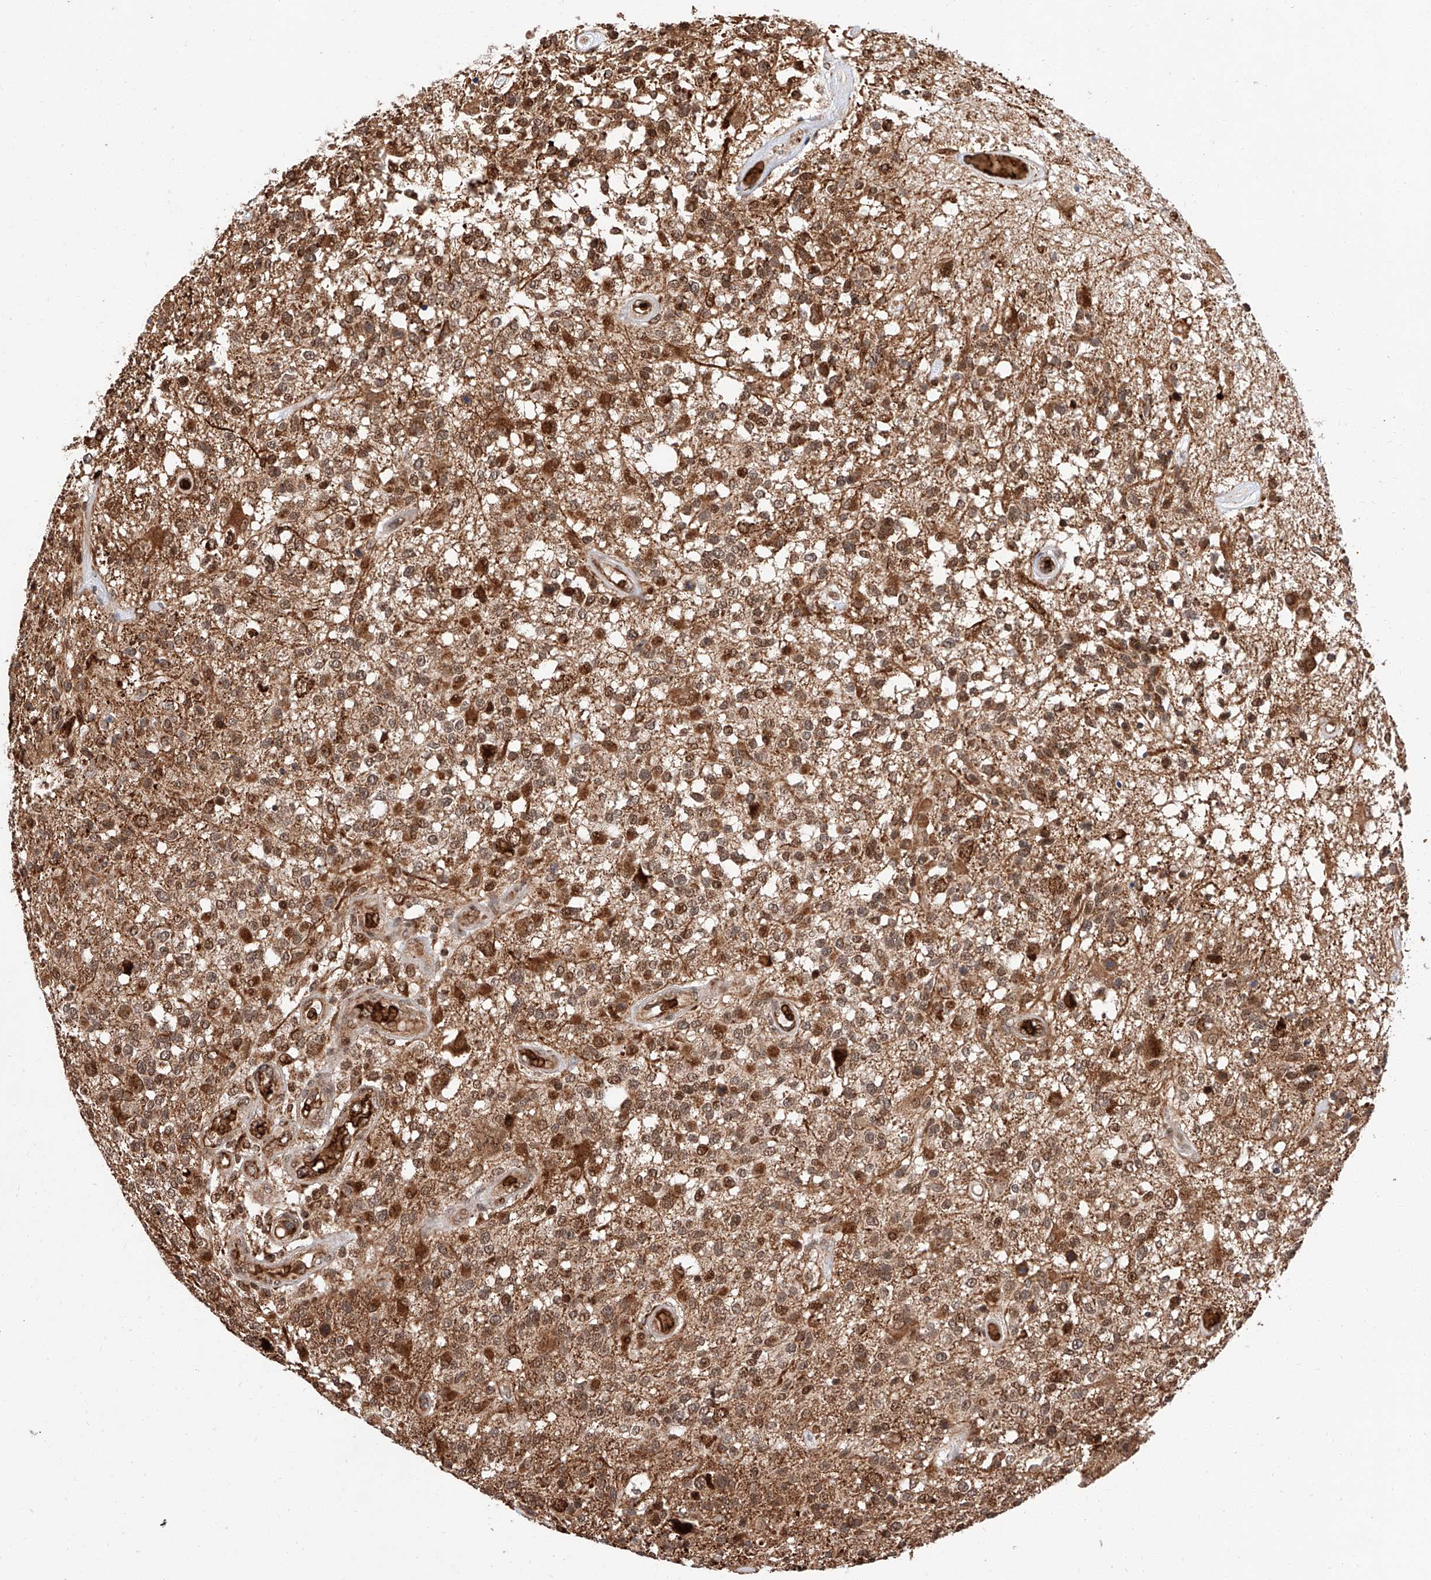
{"staining": {"intensity": "moderate", "quantity": ">75%", "location": "cytoplasmic/membranous,nuclear"}, "tissue": "glioma", "cell_type": "Tumor cells", "image_type": "cancer", "snomed": [{"axis": "morphology", "description": "Glioma, malignant, High grade"}, {"axis": "morphology", "description": "Glioblastoma, NOS"}, {"axis": "topography", "description": "Brain"}], "caption": "Human glioma stained for a protein (brown) shows moderate cytoplasmic/membranous and nuclear positive staining in approximately >75% of tumor cells.", "gene": "THTPA", "patient": {"sex": "male", "age": 60}}